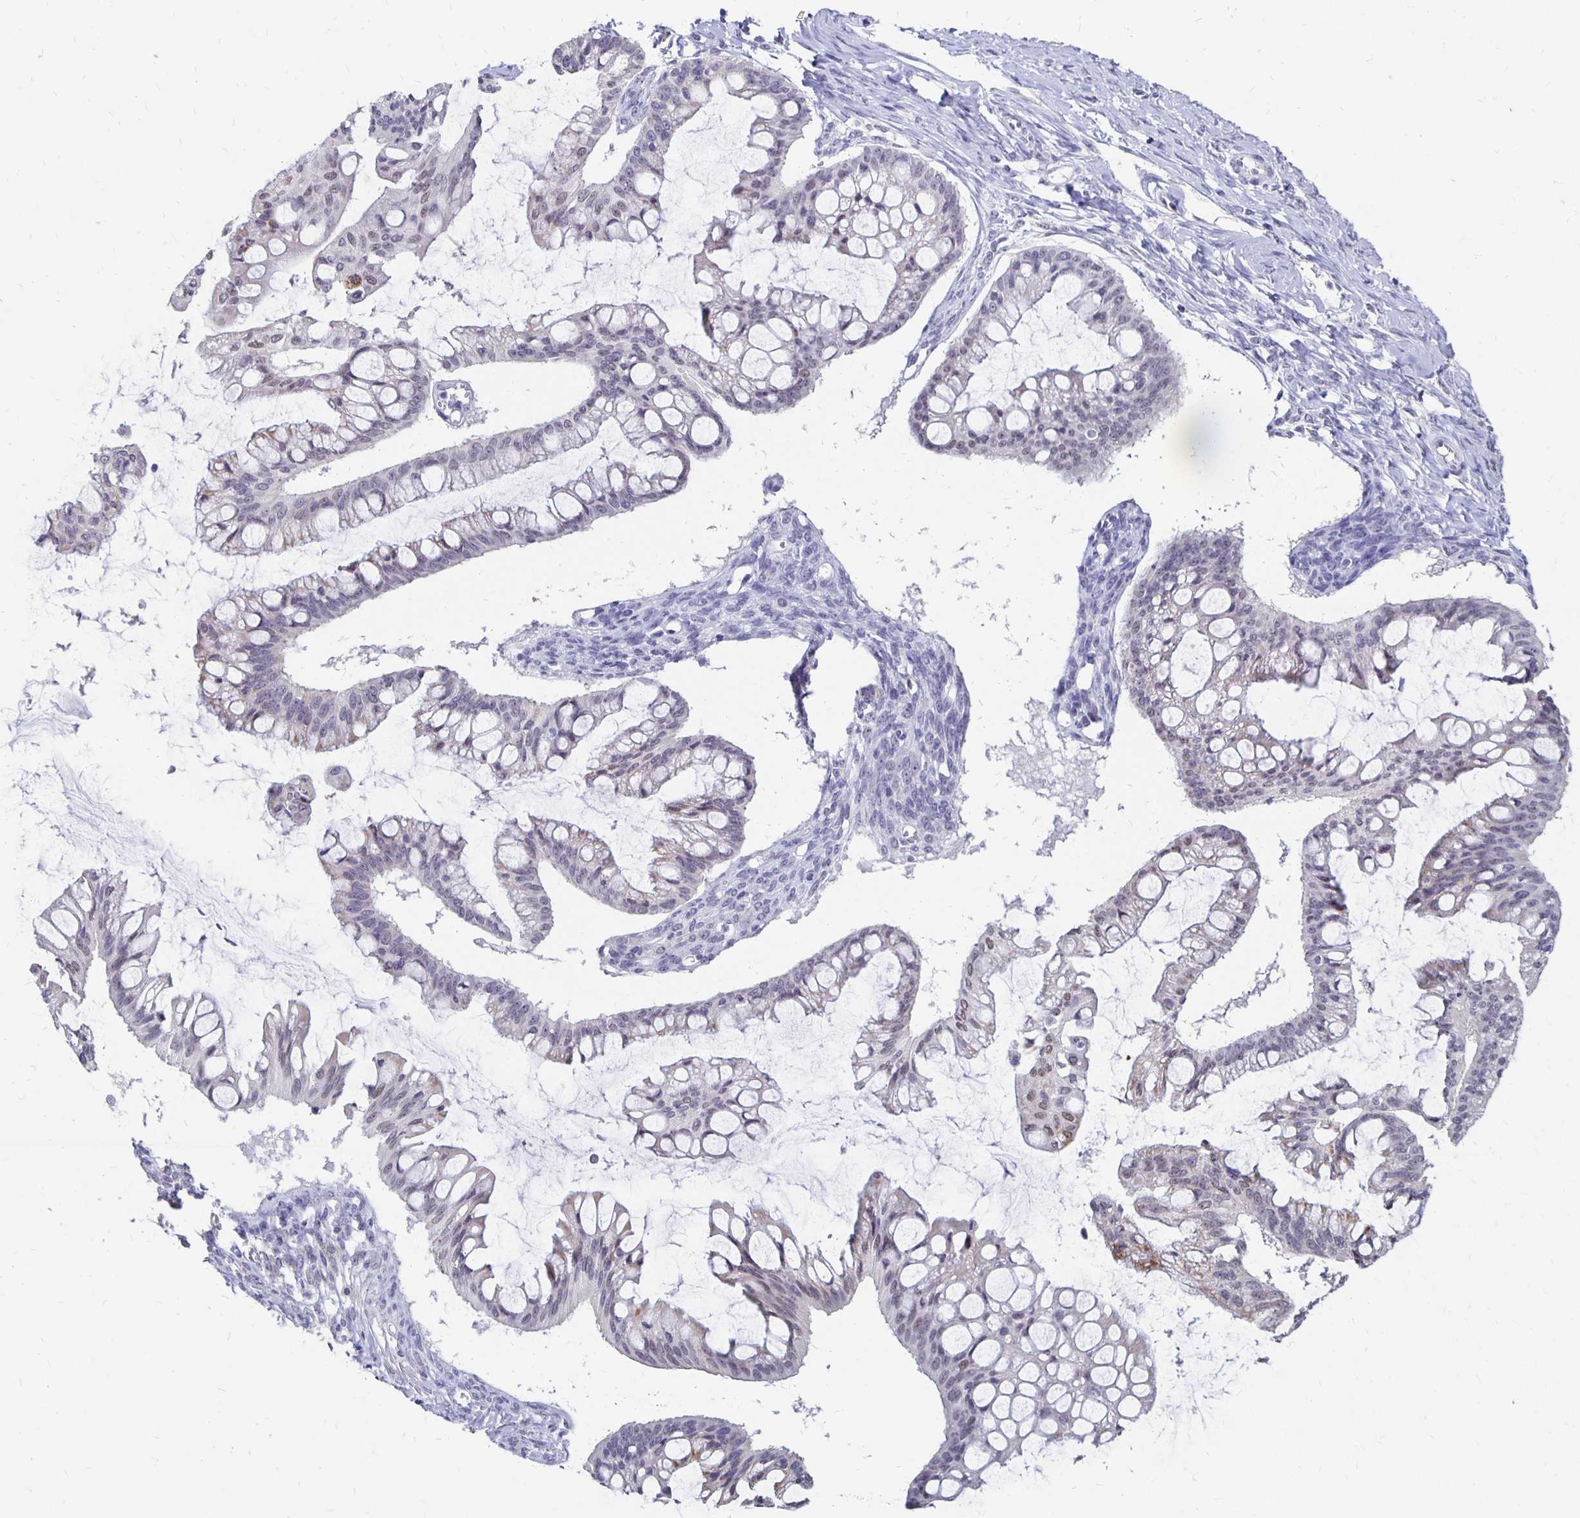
{"staining": {"intensity": "weak", "quantity": "<25%", "location": "nuclear"}, "tissue": "ovarian cancer", "cell_type": "Tumor cells", "image_type": "cancer", "snomed": [{"axis": "morphology", "description": "Cystadenocarcinoma, mucinous, NOS"}, {"axis": "topography", "description": "Ovary"}], "caption": "Ovarian cancer was stained to show a protein in brown. There is no significant staining in tumor cells. Nuclei are stained in blue.", "gene": "ATOSB", "patient": {"sex": "female", "age": 73}}